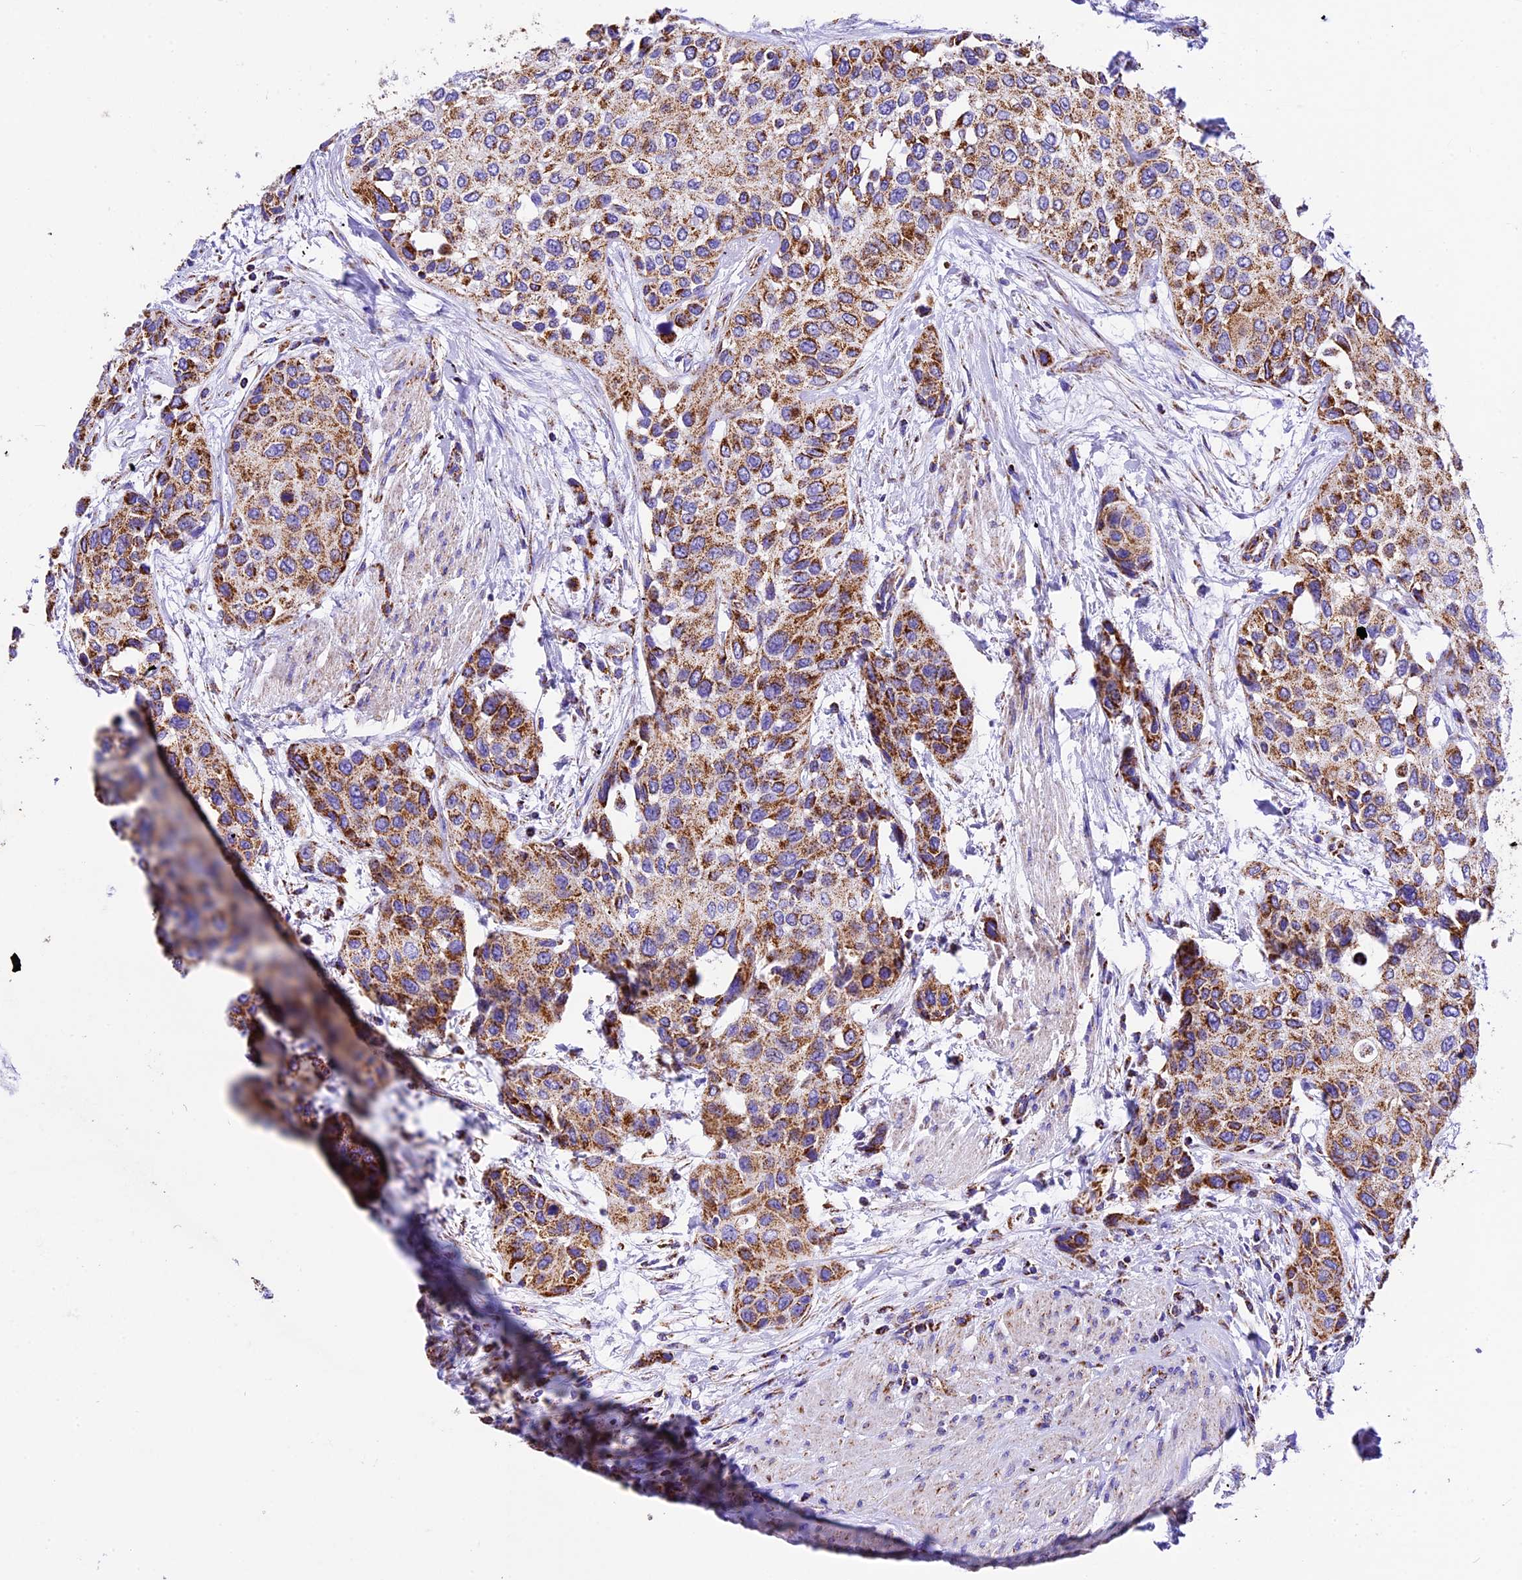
{"staining": {"intensity": "moderate", "quantity": ">75%", "location": "cytoplasmic/membranous"}, "tissue": "urothelial cancer", "cell_type": "Tumor cells", "image_type": "cancer", "snomed": [{"axis": "morphology", "description": "Normal tissue, NOS"}, {"axis": "morphology", "description": "Urothelial carcinoma, High grade"}, {"axis": "topography", "description": "Vascular tissue"}, {"axis": "topography", "description": "Urinary bladder"}], "caption": "This is an image of immunohistochemistry (IHC) staining of high-grade urothelial carcinoma, which shows moderate staining in the cytoplasmic/membranous of tumor cells.", "gene": "DCAF5", "patient": {"sex": "female", "age": 56}}